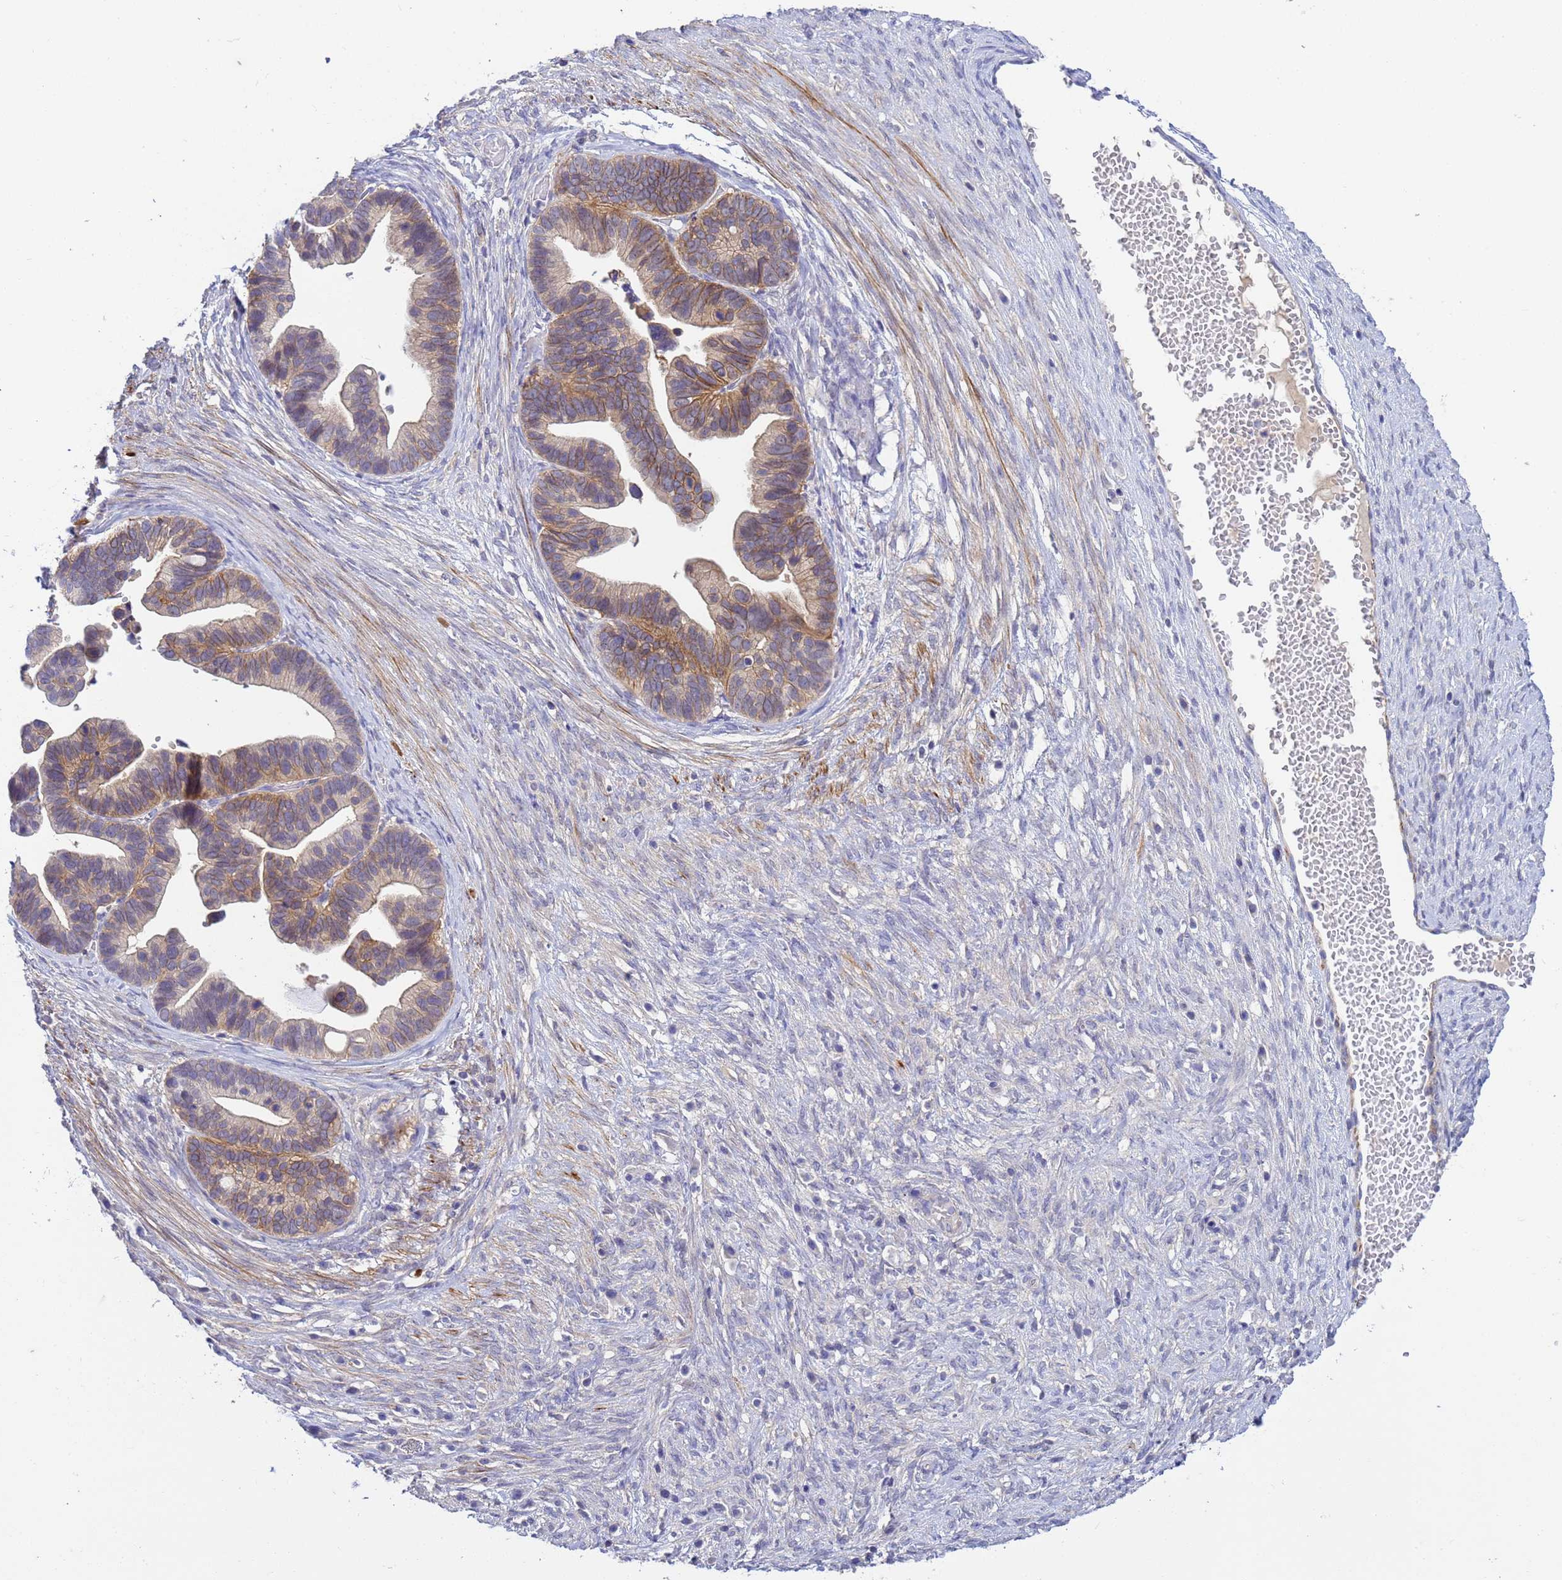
{"staining": {"intensity": "moderate", "quantity": "25%-75%", "location": "cytoplasmic/membranous"}, "tissue": "ovarian cancer", "cell_type": "Tumor cells", "image_type": "cancer", "snomed": [{"axis": "morphology", "description": "Cystadenocarcinoma, serous, NOS"}, {"axis": "topography", "description": "Ovary"}], "caption": "The histopathology image reveals a brown stain indicating the presence of a protein in the cytoplasmic/membranous of tumor cells in ovarian serous cystadenocarcinoma. (Brightfield microscopy of DAB IHC at high magnification).", "gene": "KLHL13", "patient": {"sex": "female", "age": 56}}